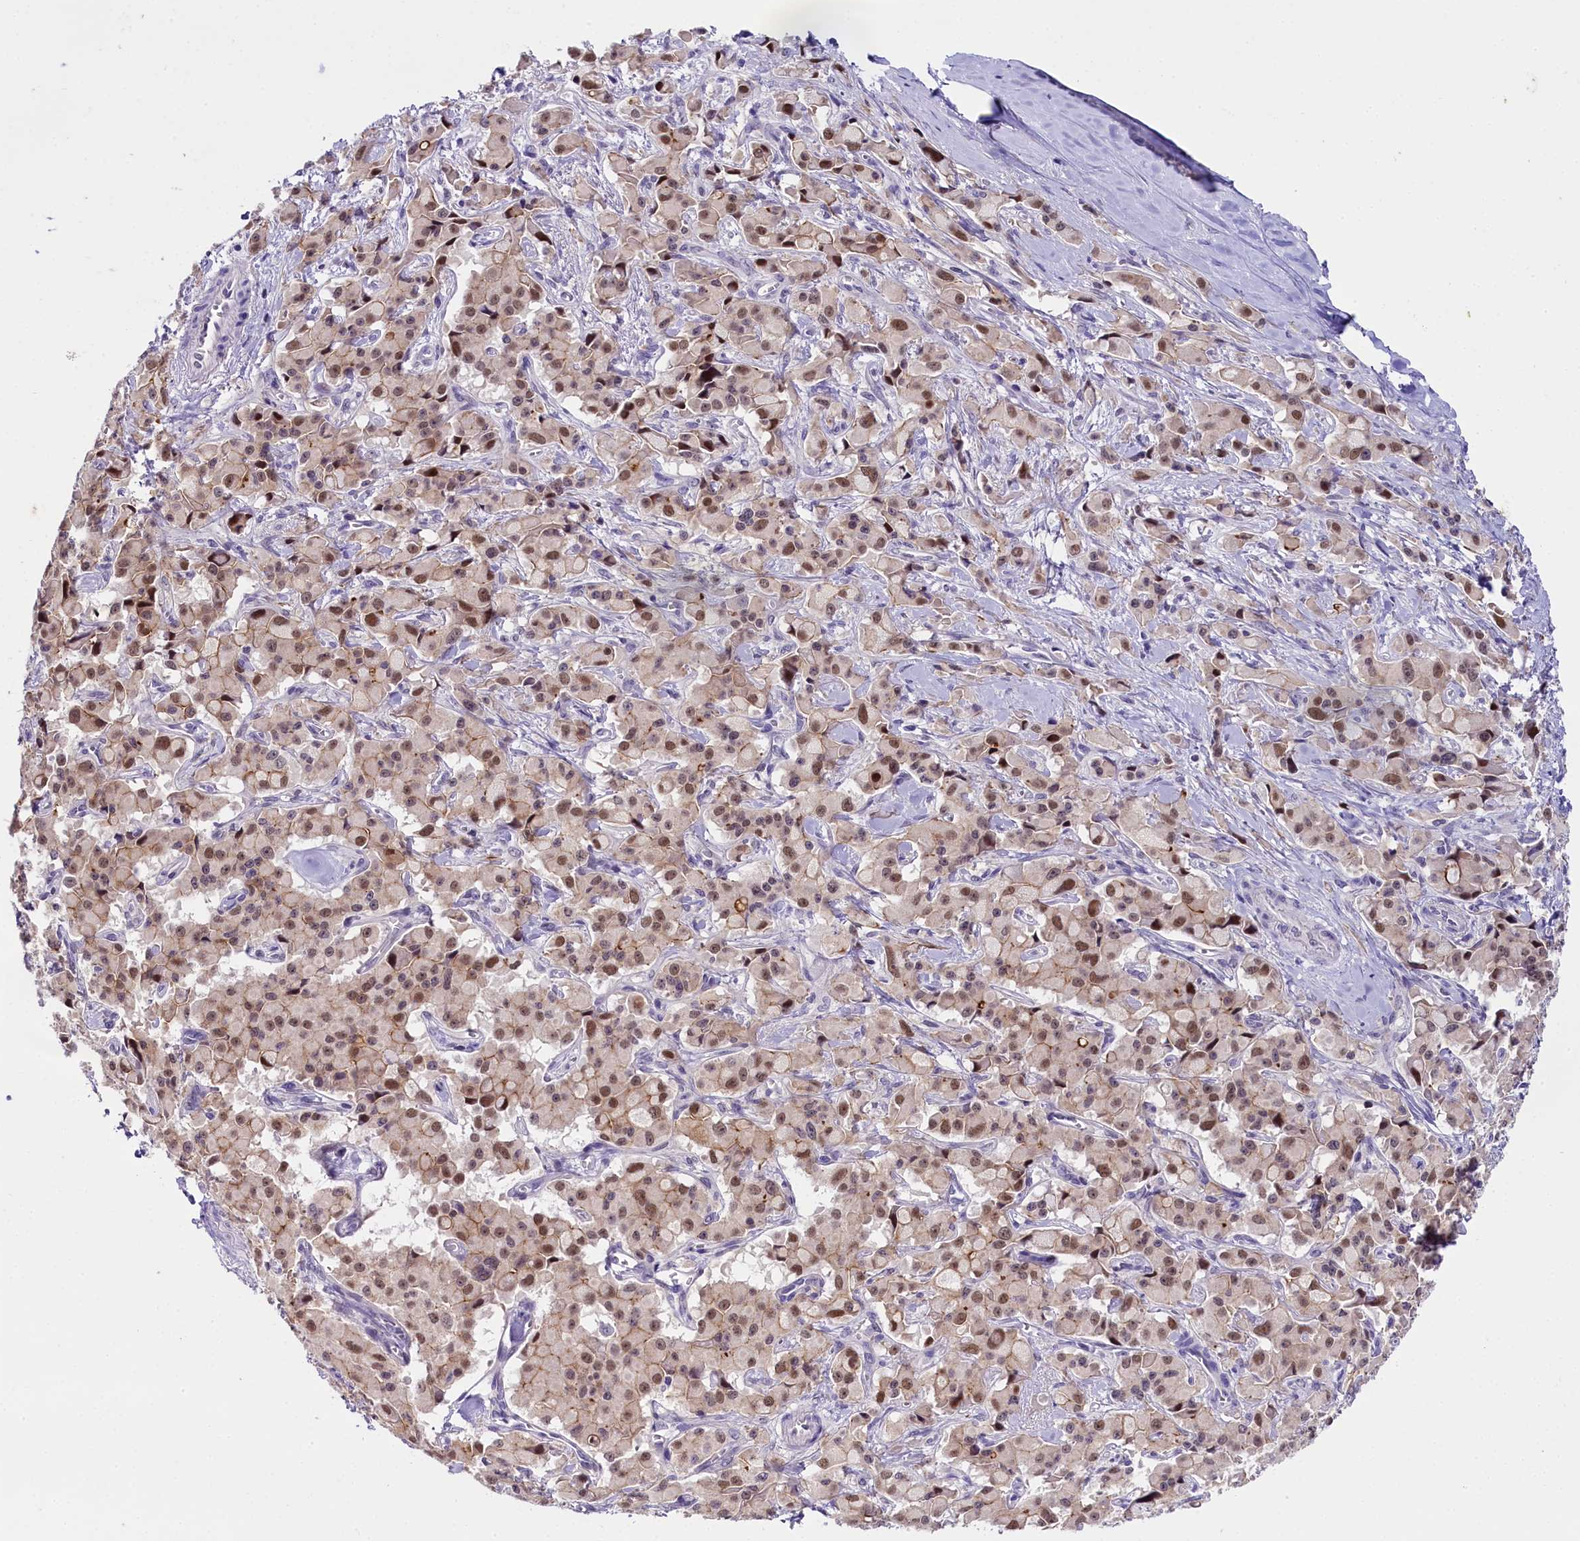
{"staining": {"intensity": "moderate", "quantity": ">75%", "location": "nuclear"}, "tissue": "pancreatic cancer", "cell_type": "Tumor cells", "image_type": "cancer", "snomed": [{"axis": "morphology", "description": "Adenocarcinoma, NOS"}, {"axis": "topography", "description": "Pancreas"}], "caption": "An IHC micrograph of tumor tissue is shown. Protein staining in brown shows moderate nuclear positivity in pancreatic cancer within tumor cells.", "gene": "OSGEP", "patient": {"sex": "male", "age": 65}}